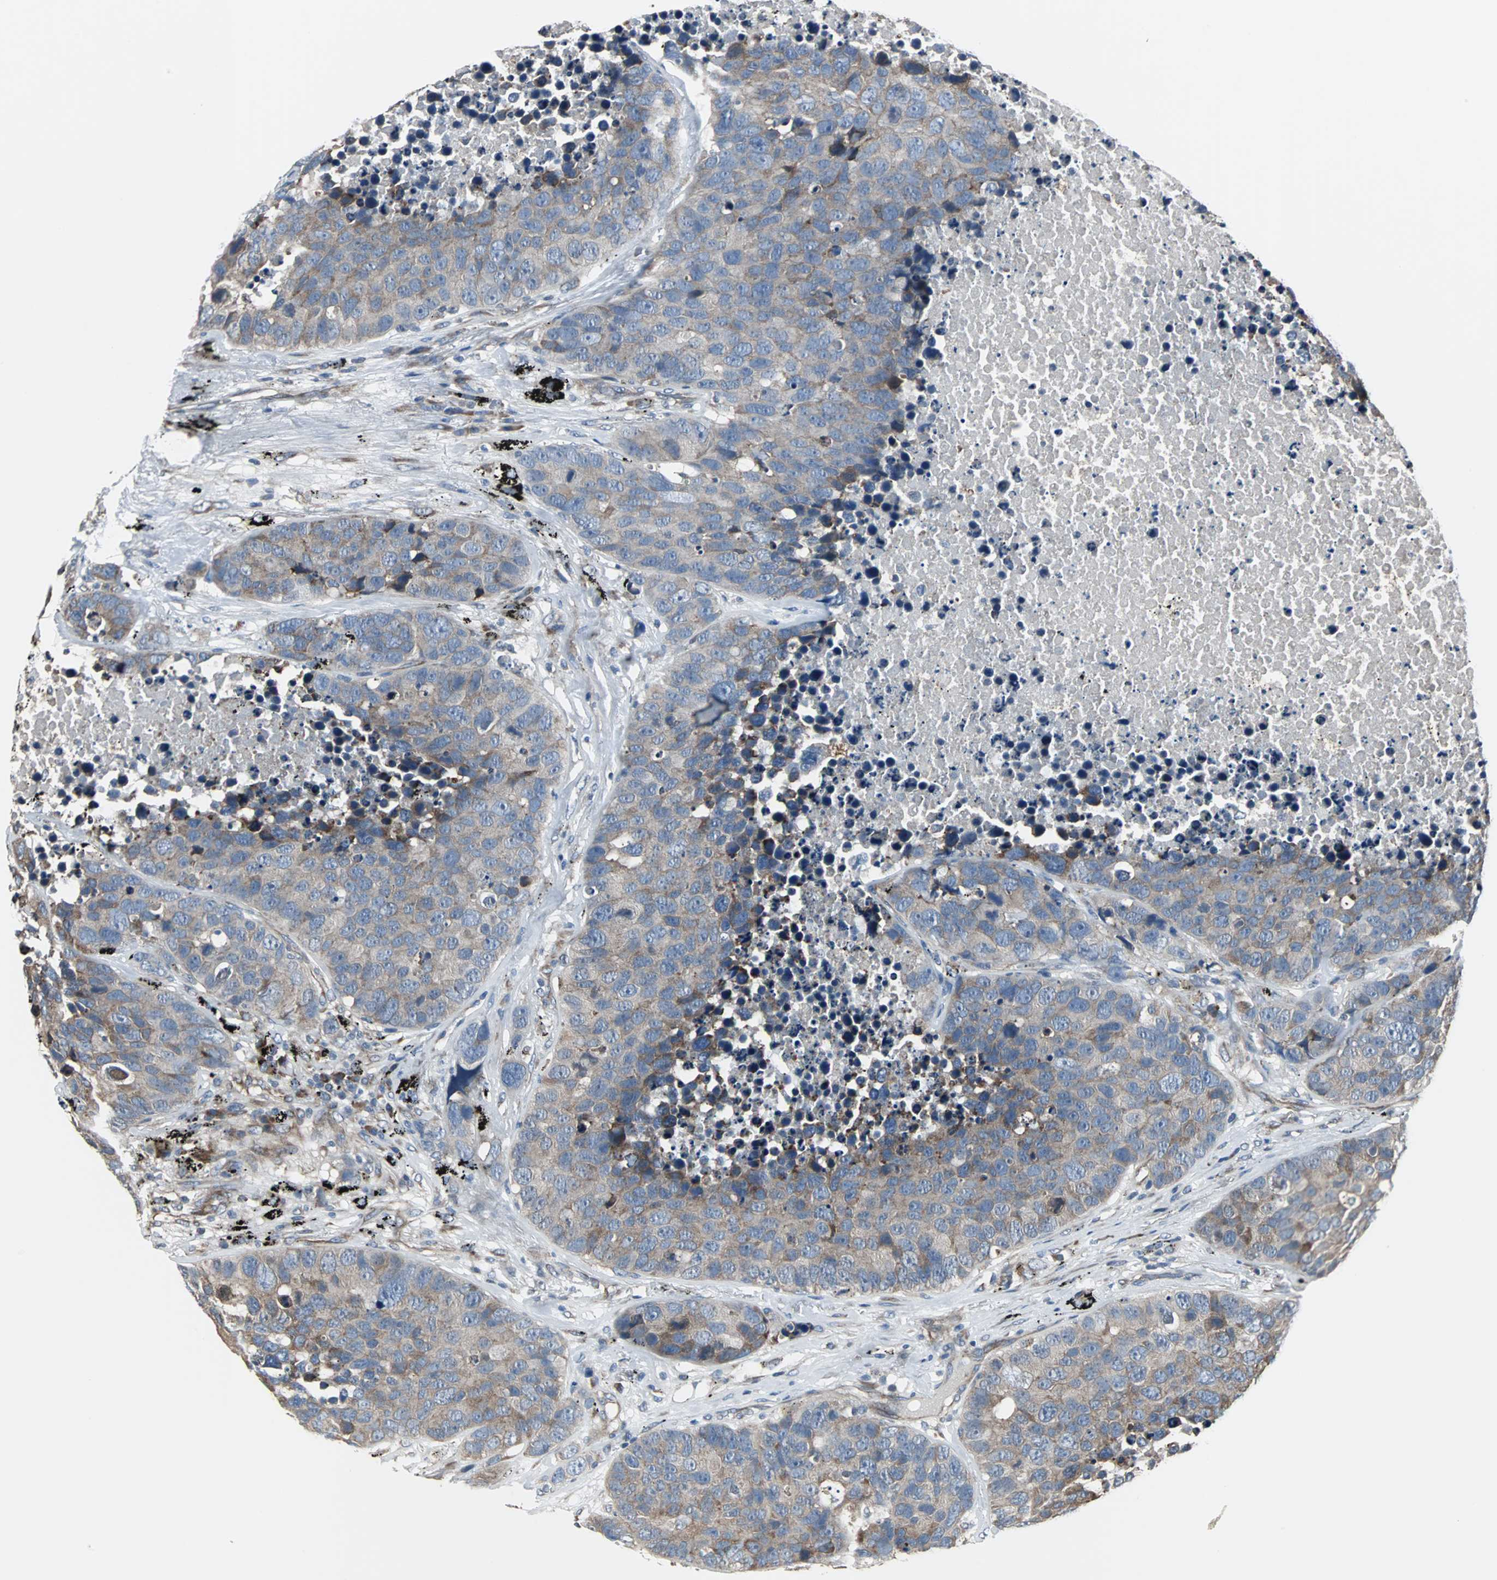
{"staining": {"intensity": "weak", "quantity": "25%-75%", "location": "cytoplasmic/membranous"}, "tissue": "carcinoid", "cell_type": "Tumor cells", "image_type": "cancer", "snomed": [{"axis": "morphology", "description": "Carcinoid, malignant, NOS"}, {"axis": "topography", "description": "Lung"}], "caption": "Carcinoid tissue demonstrates weak cytoplasmic/membranous expression in approximately 25%-75% of tumor cells", "gene": "CHP1", "patient": {"sex": "male", "age": 60}}